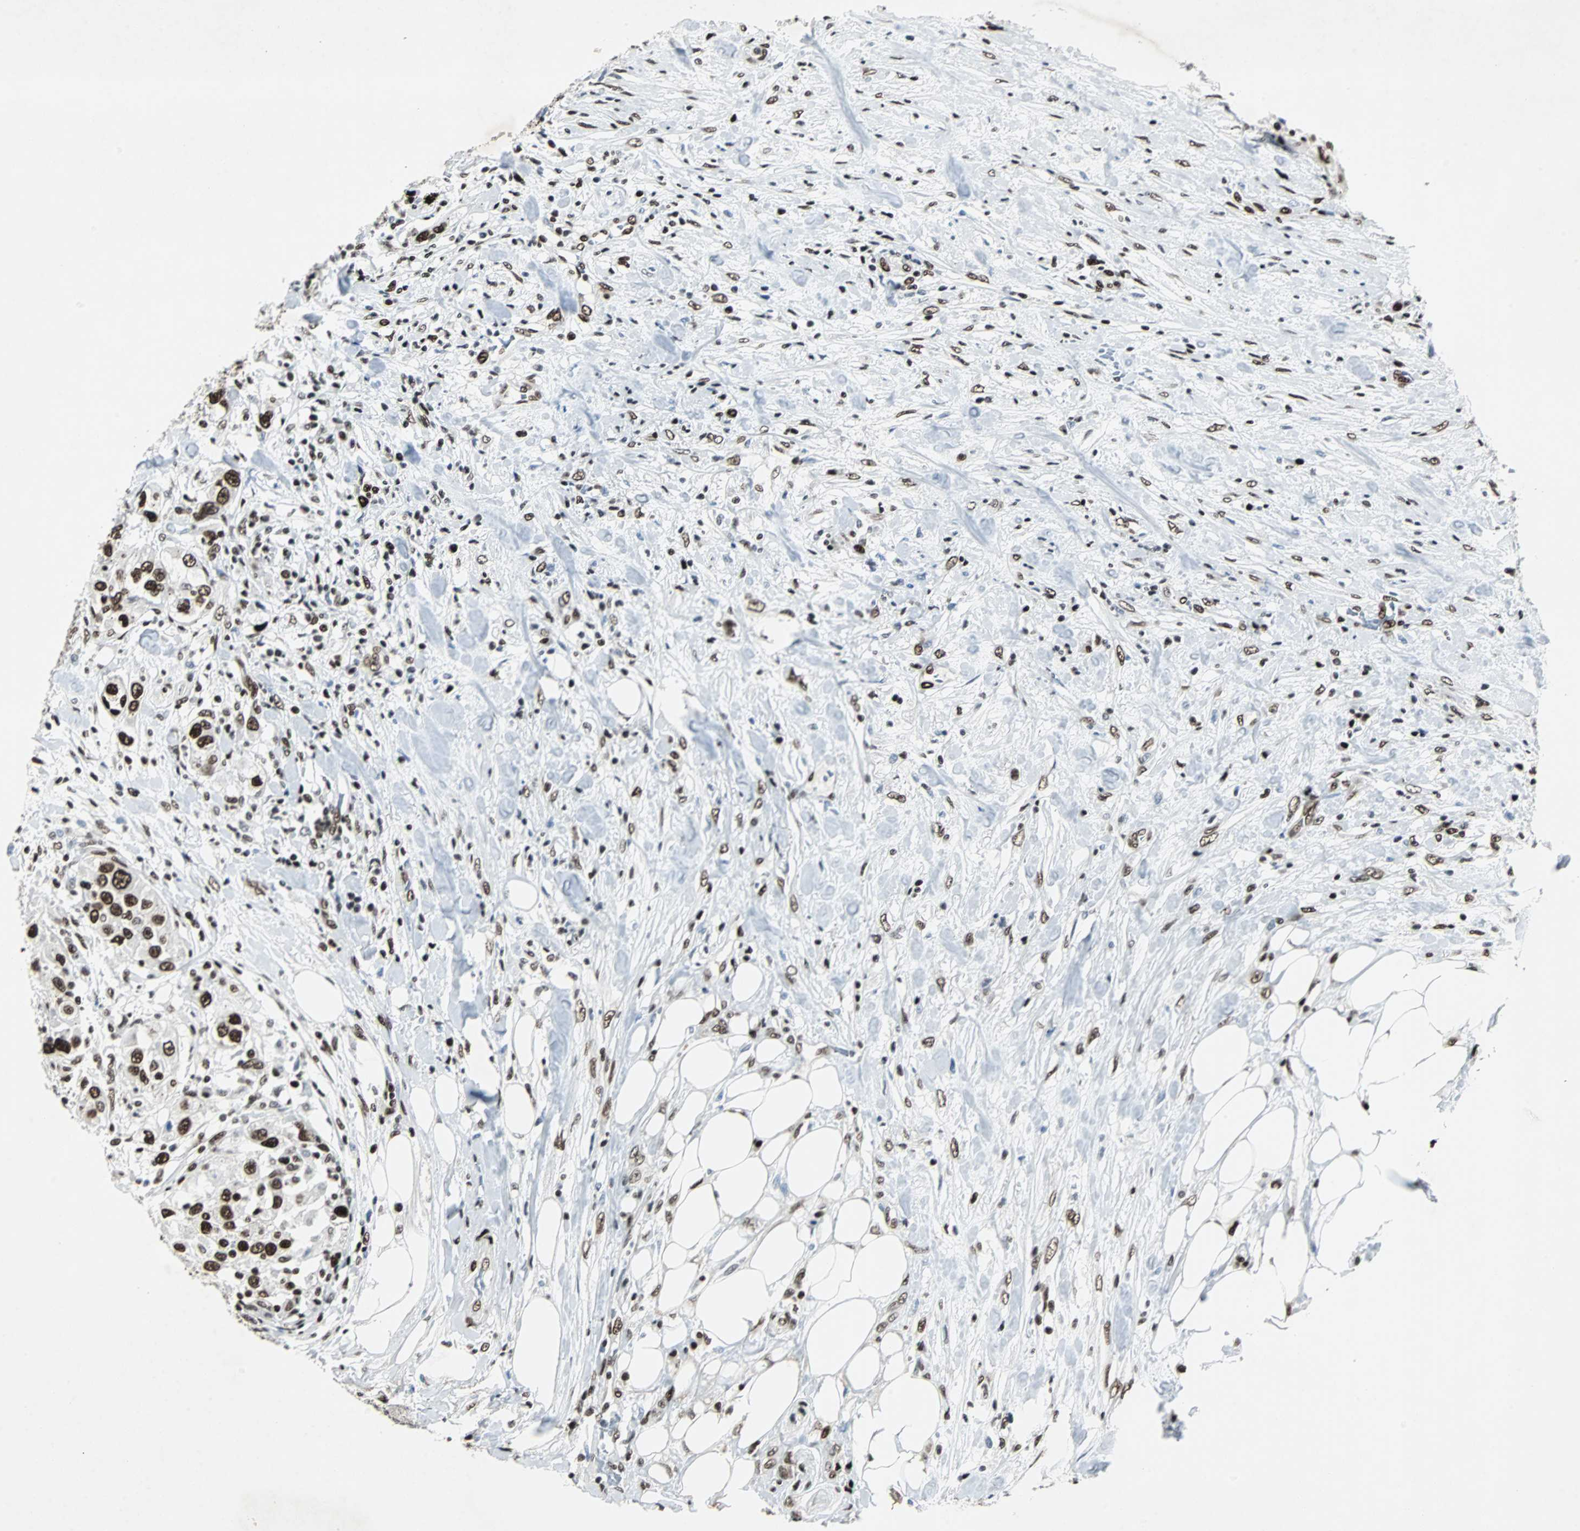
{"staining": {"intensity": "strong", "quantity": ">75%", "location": "nuclear"}, "tissue": "urothelial cancer", "cell_type": "Tumor cells", "image_type": "cancer", "snomed": [{"axis": "morphology", "description": "Urothelial carcinoma, High grade"}, {"axis": "topography", "description": "Urinary bladder"}], "caption": "A brown stain shows strong nuclear expression of a protein in human urothelial cancer tumor cells. The staining is performed using DAB (3,3'-diaminobenzidine) brown chromogen to label protein expression. The nuclei are counter-stained blue using hematoxylin.", "gene": "MEF2D", "patient": {"sex": "female", "age": 80}}